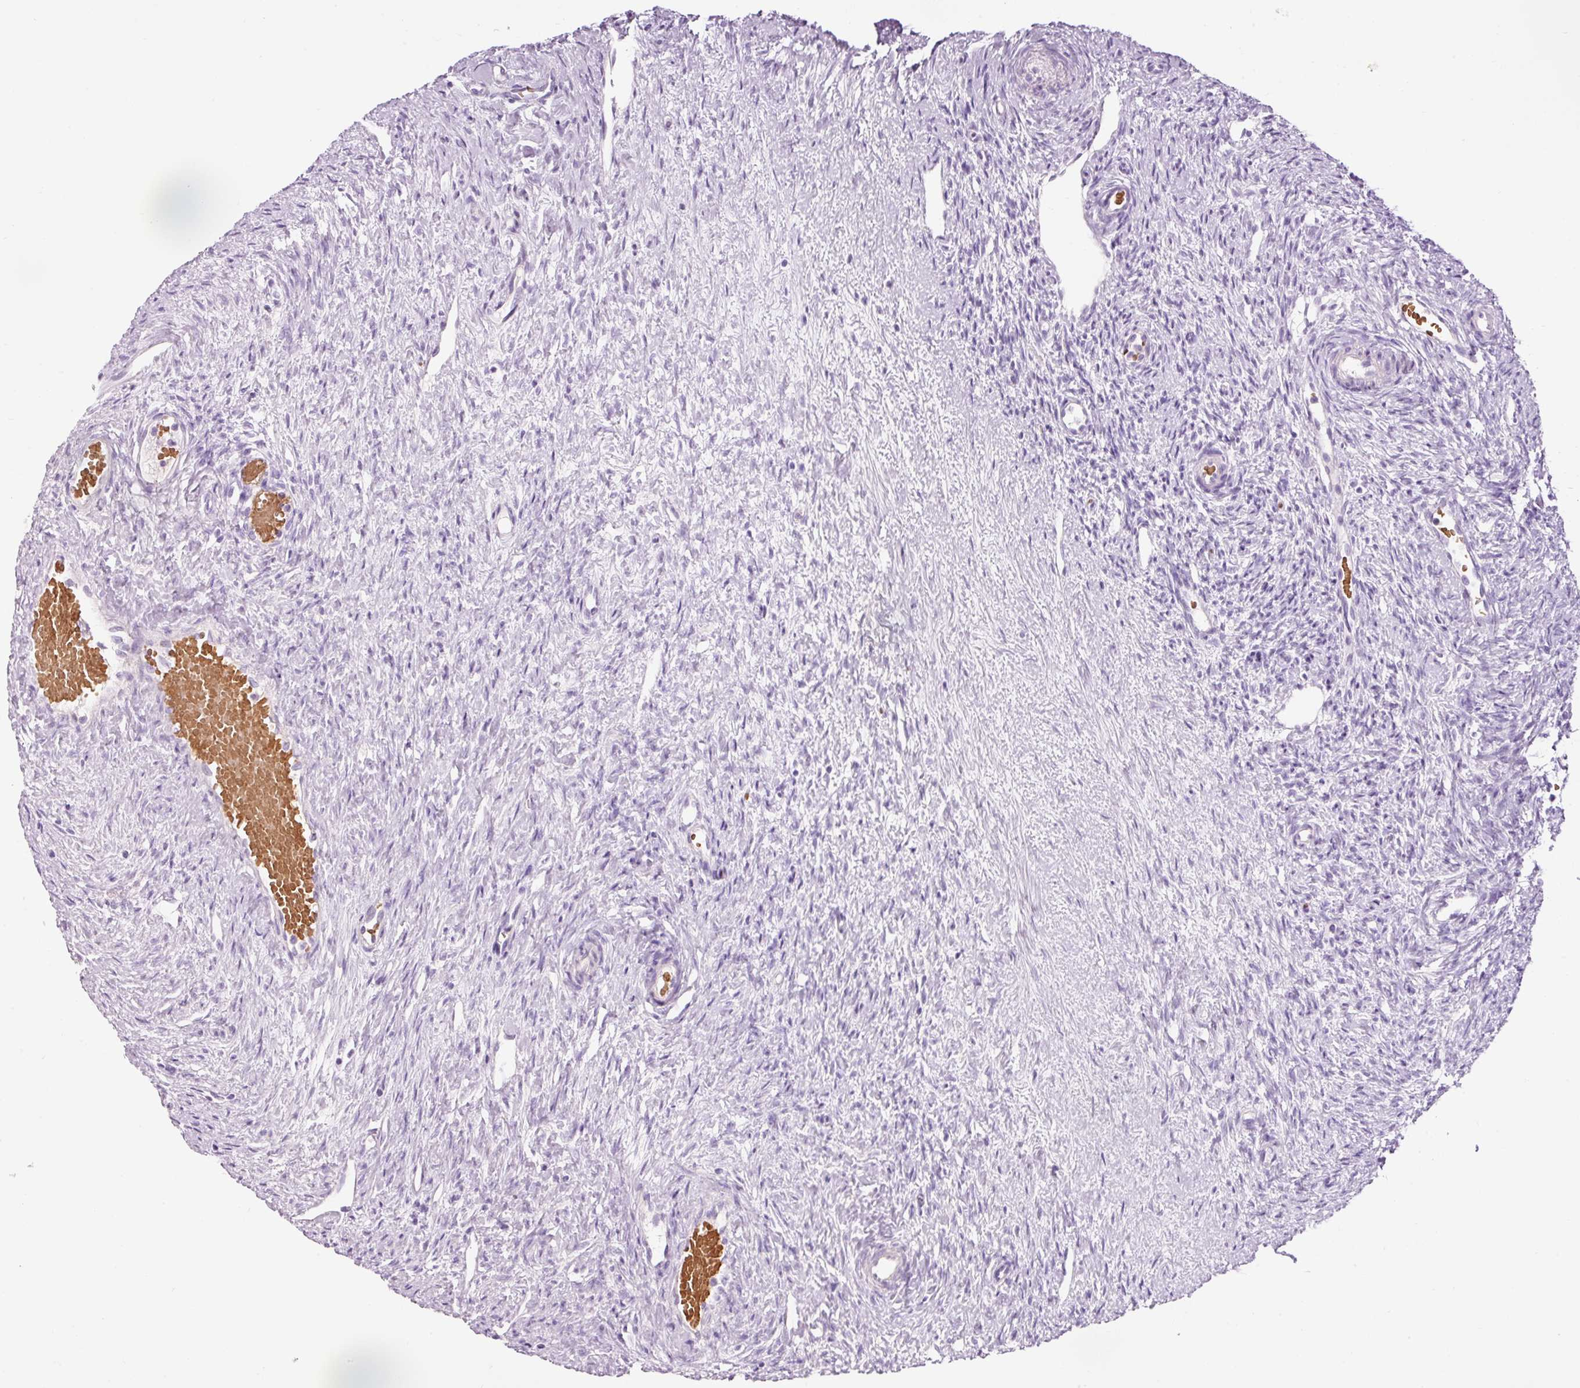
{"staining": {"intensity": "weak", "quantity": "<25%", "location": "cytoplasmic/membranous"}, "tissue": "ovary", "cell_type": "Follicle cells", "image_type": "normal", "snomed": [{"axis": "morphology", "description": "Normal tissue, NOS"}, {"axis": "topography", "description": "Ovary"}], "caption": "The immunohistochemistry (IHC) photomicrograph has no significant positivity in follicle cells of ovary. (DAB (3,3'-diaminobenzidine) immunohistochemistry (IHC) with hematoxylin counter stain).", "gene": "DHRS11", "patient": {"sex": "female", "age": 51}}